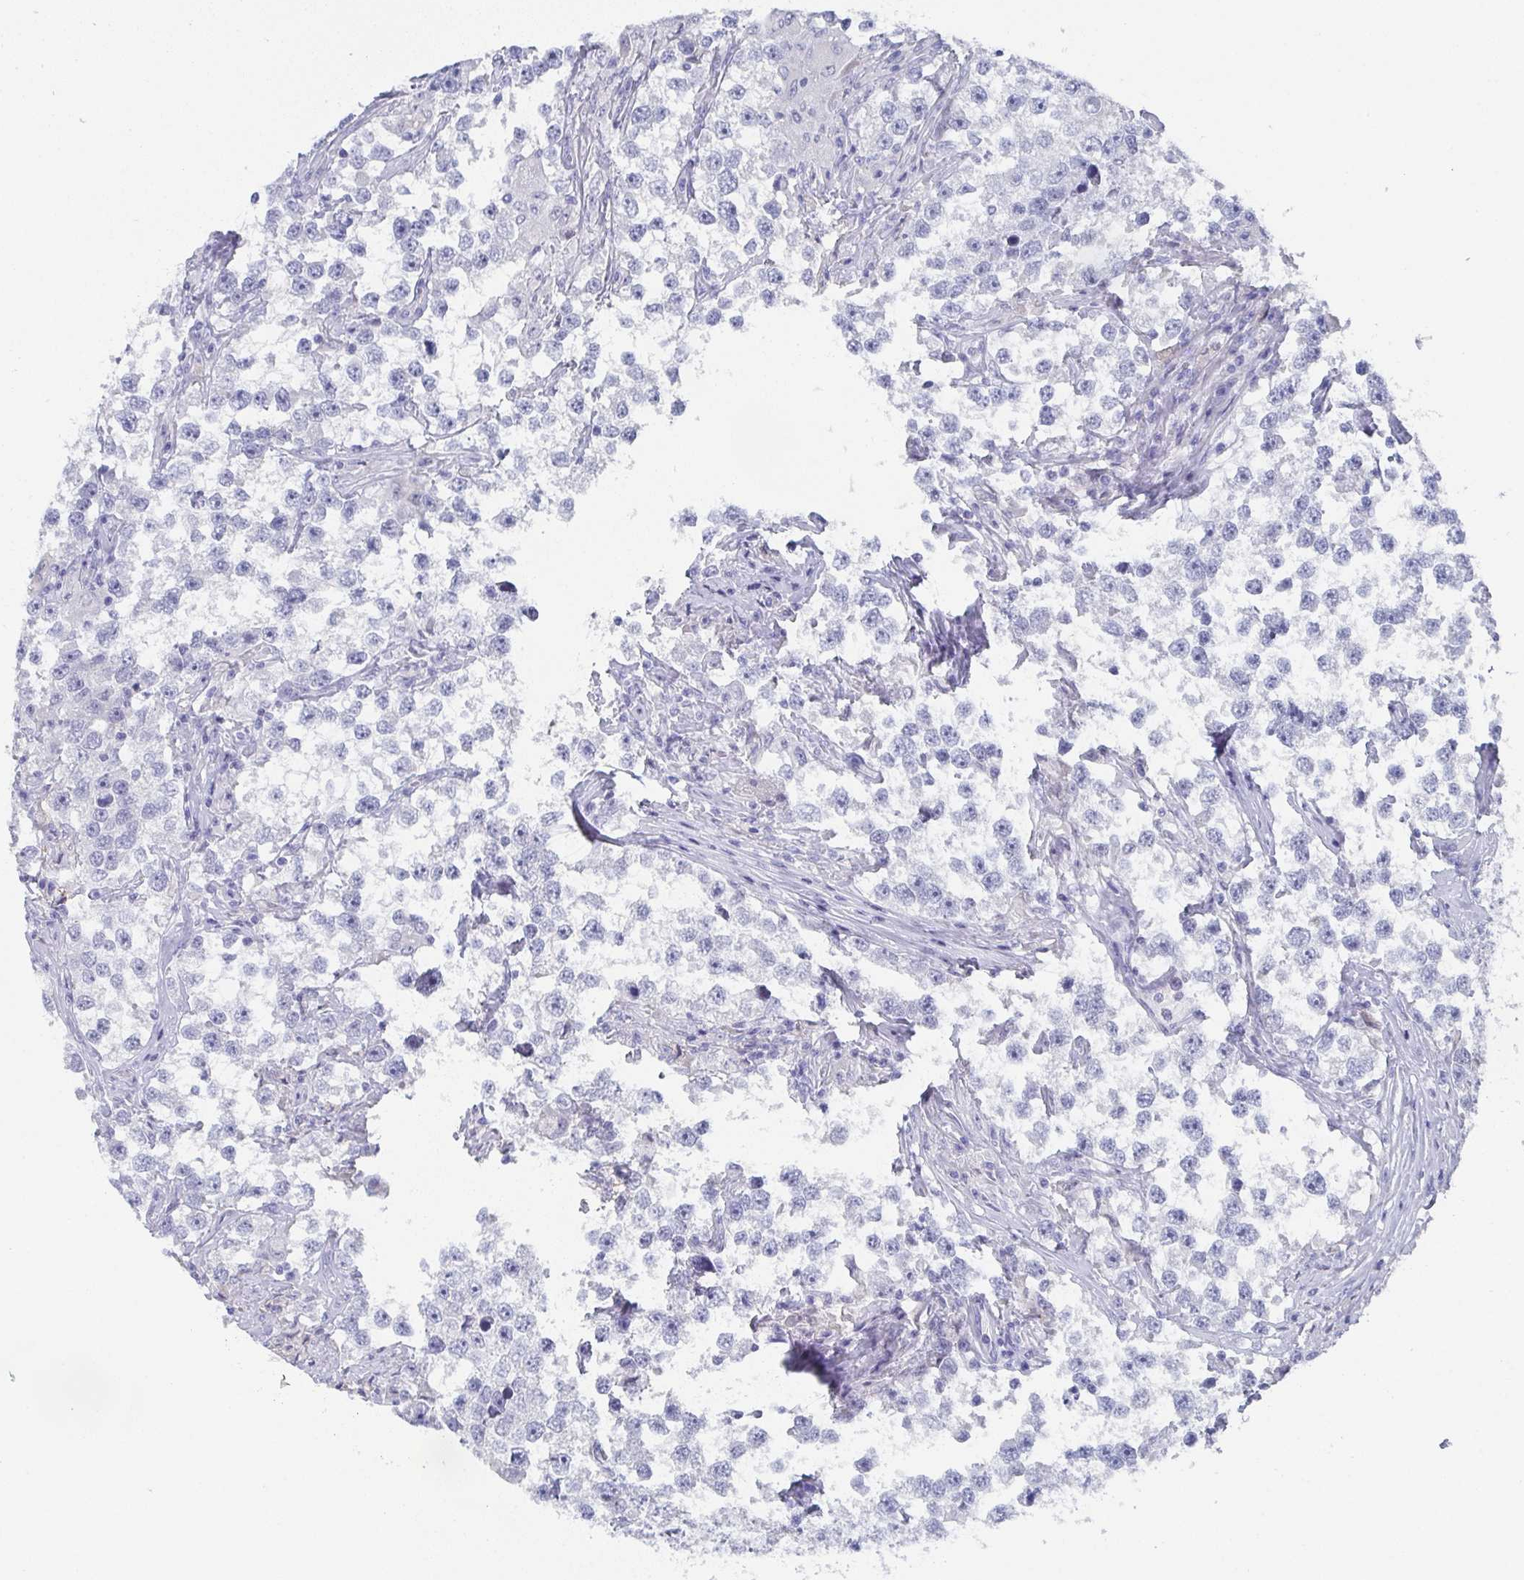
{"staining": {"intensity": "negative", "quantity": "none", "location": "none"}, "tissue": "testis cancer", "cell_type": "Tumor cells", "image_type": "cancer", "snomed": [{"axis": "morphology", "description": "Seminoma, NOS"}, {"axis": "topography", "description": "Testis"}], "caption": "Testis cancer stained for a protein using immunohistochemistry exhibits no staining tumor cells.", "gene": "DYDC2", "patient": {"sex": "male", "age": 46}}